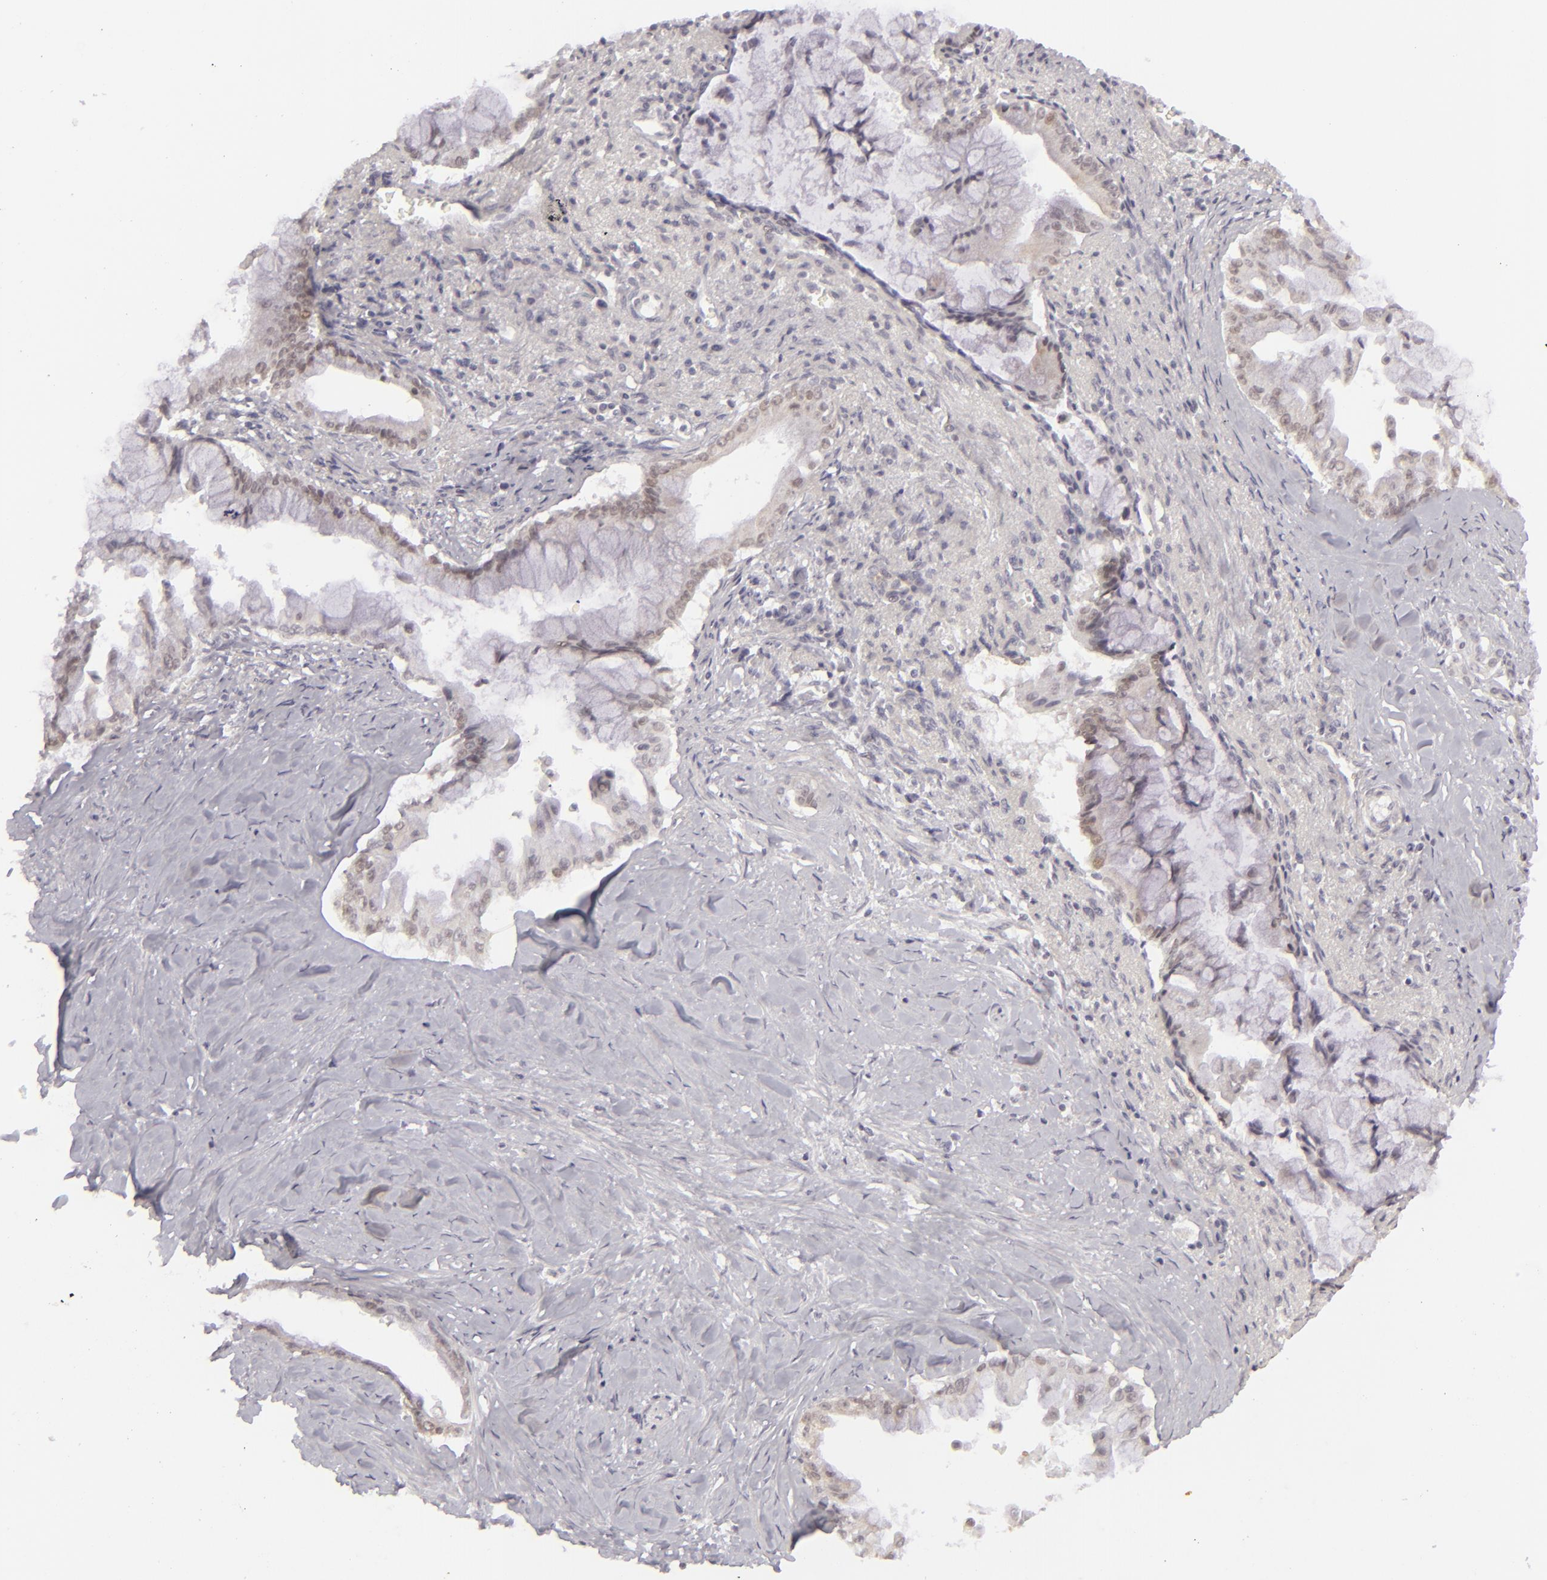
{"staining": {"intensity": "weak", "quantity": "<25%", "location": "cytoplasmic/membranous,nuclear"}, "tissue": "pancreatic cancer", "cell_type": "Tumor cells", "image_type": "cancer", "snomed": [{"axis": "morphology", "description": "Adenocarcinoma, NOS"}, {"axis": "topography", "description": "Pancreas"}], "caption": "Protein analysis of pancreatic adenocarcinoma shows no significant staining in tumor cells.", "gene": "SIX1", "patient": {"sex": "male", "age": 59}}